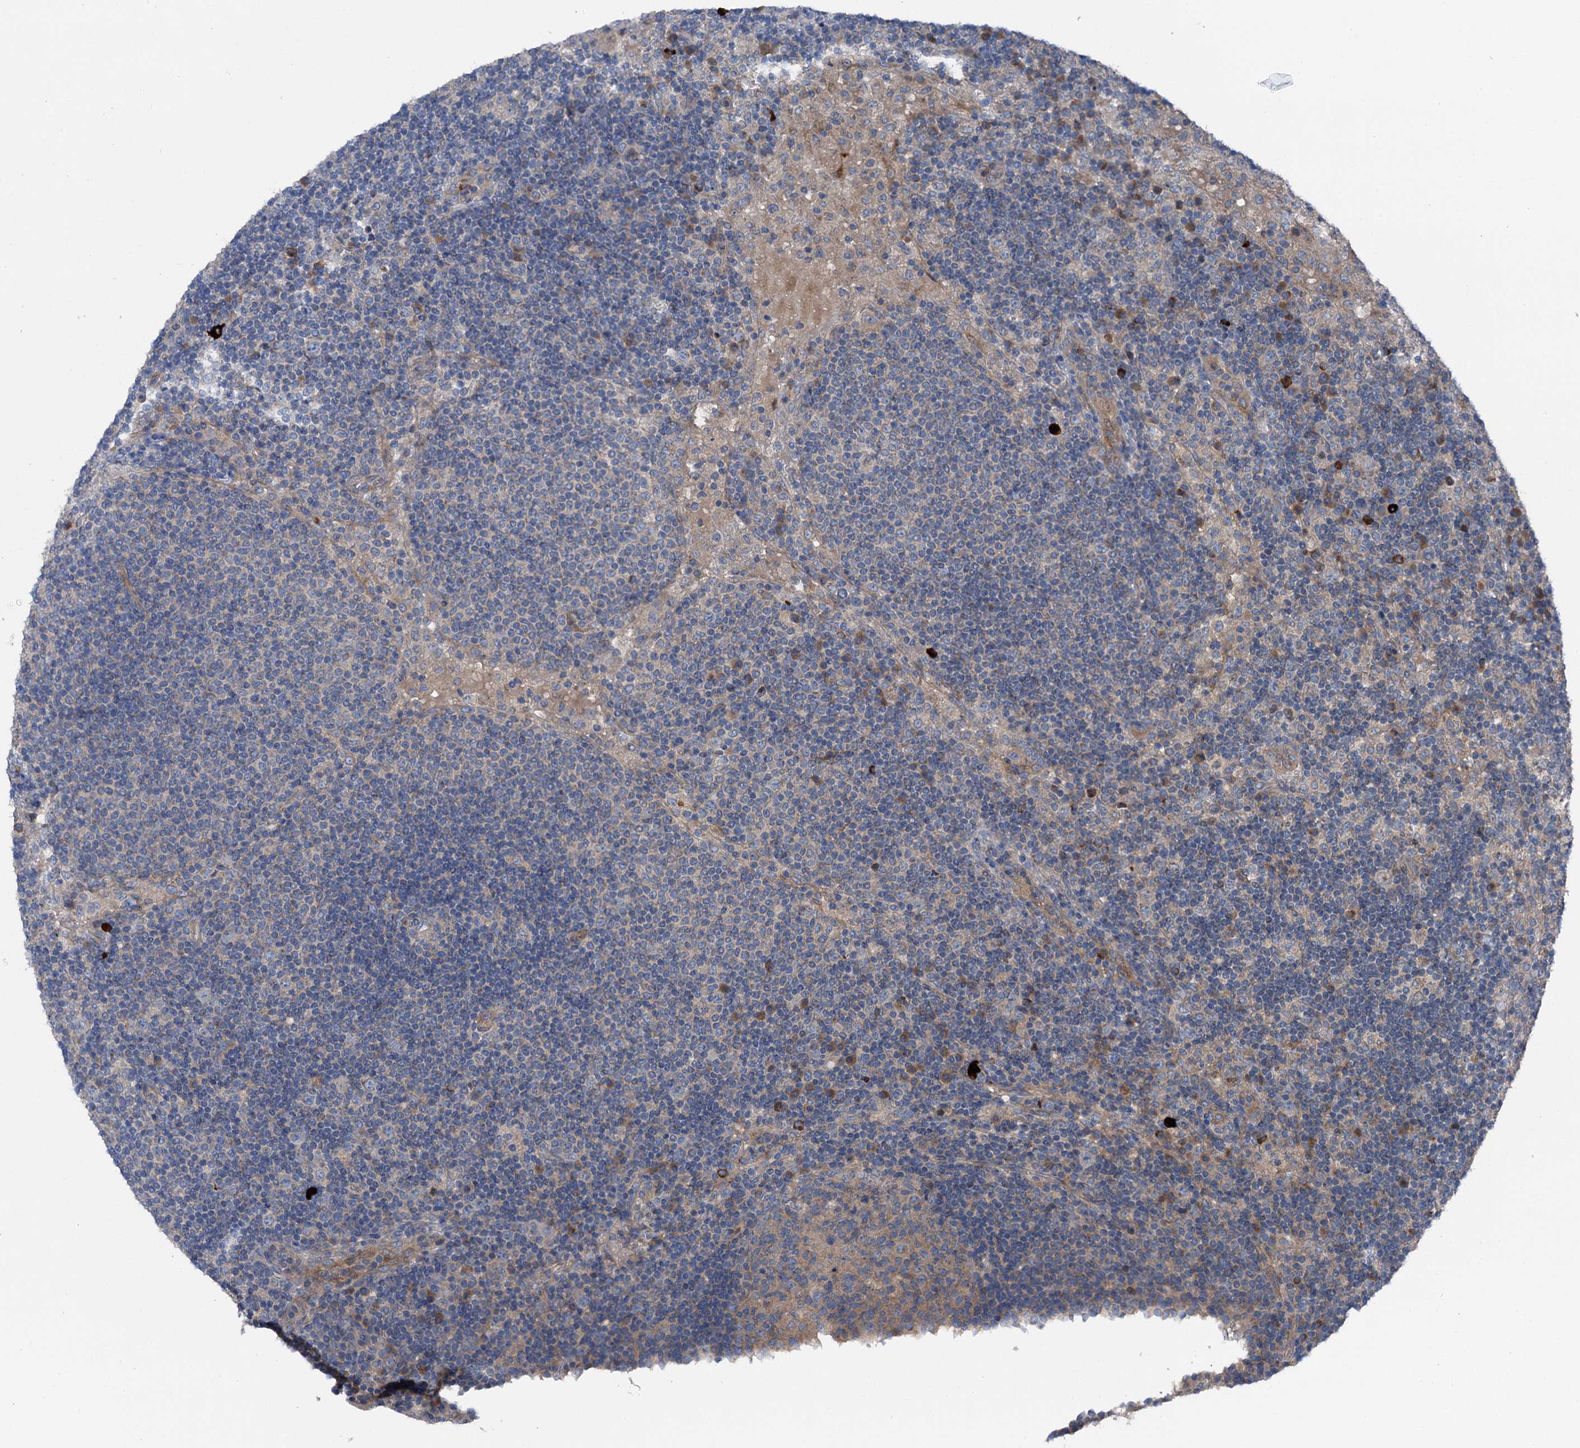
{"staining": {"intensity": "weak", "quantity": "25%-75%", "location": "cytoplasmic/membranous"}, "tissue": "lymph node", "cell_type": "Germinal center cells", "image_type": "normal", "snomed": [{"axis": "morphology", "description": "Normal tissue, NOS"}, {"axis": "topography", "description": "Lymph node"}], "caption": "A high-resolution micrograph shows immunohistochemistry (IHC) staining of normal lymph node, which shows weak cytoplasmic/membranous expression in approximately 25%-75% of germinal center cells.", "gene": "SLC22A25", "patient": {"sex": "female", "age": 53}}